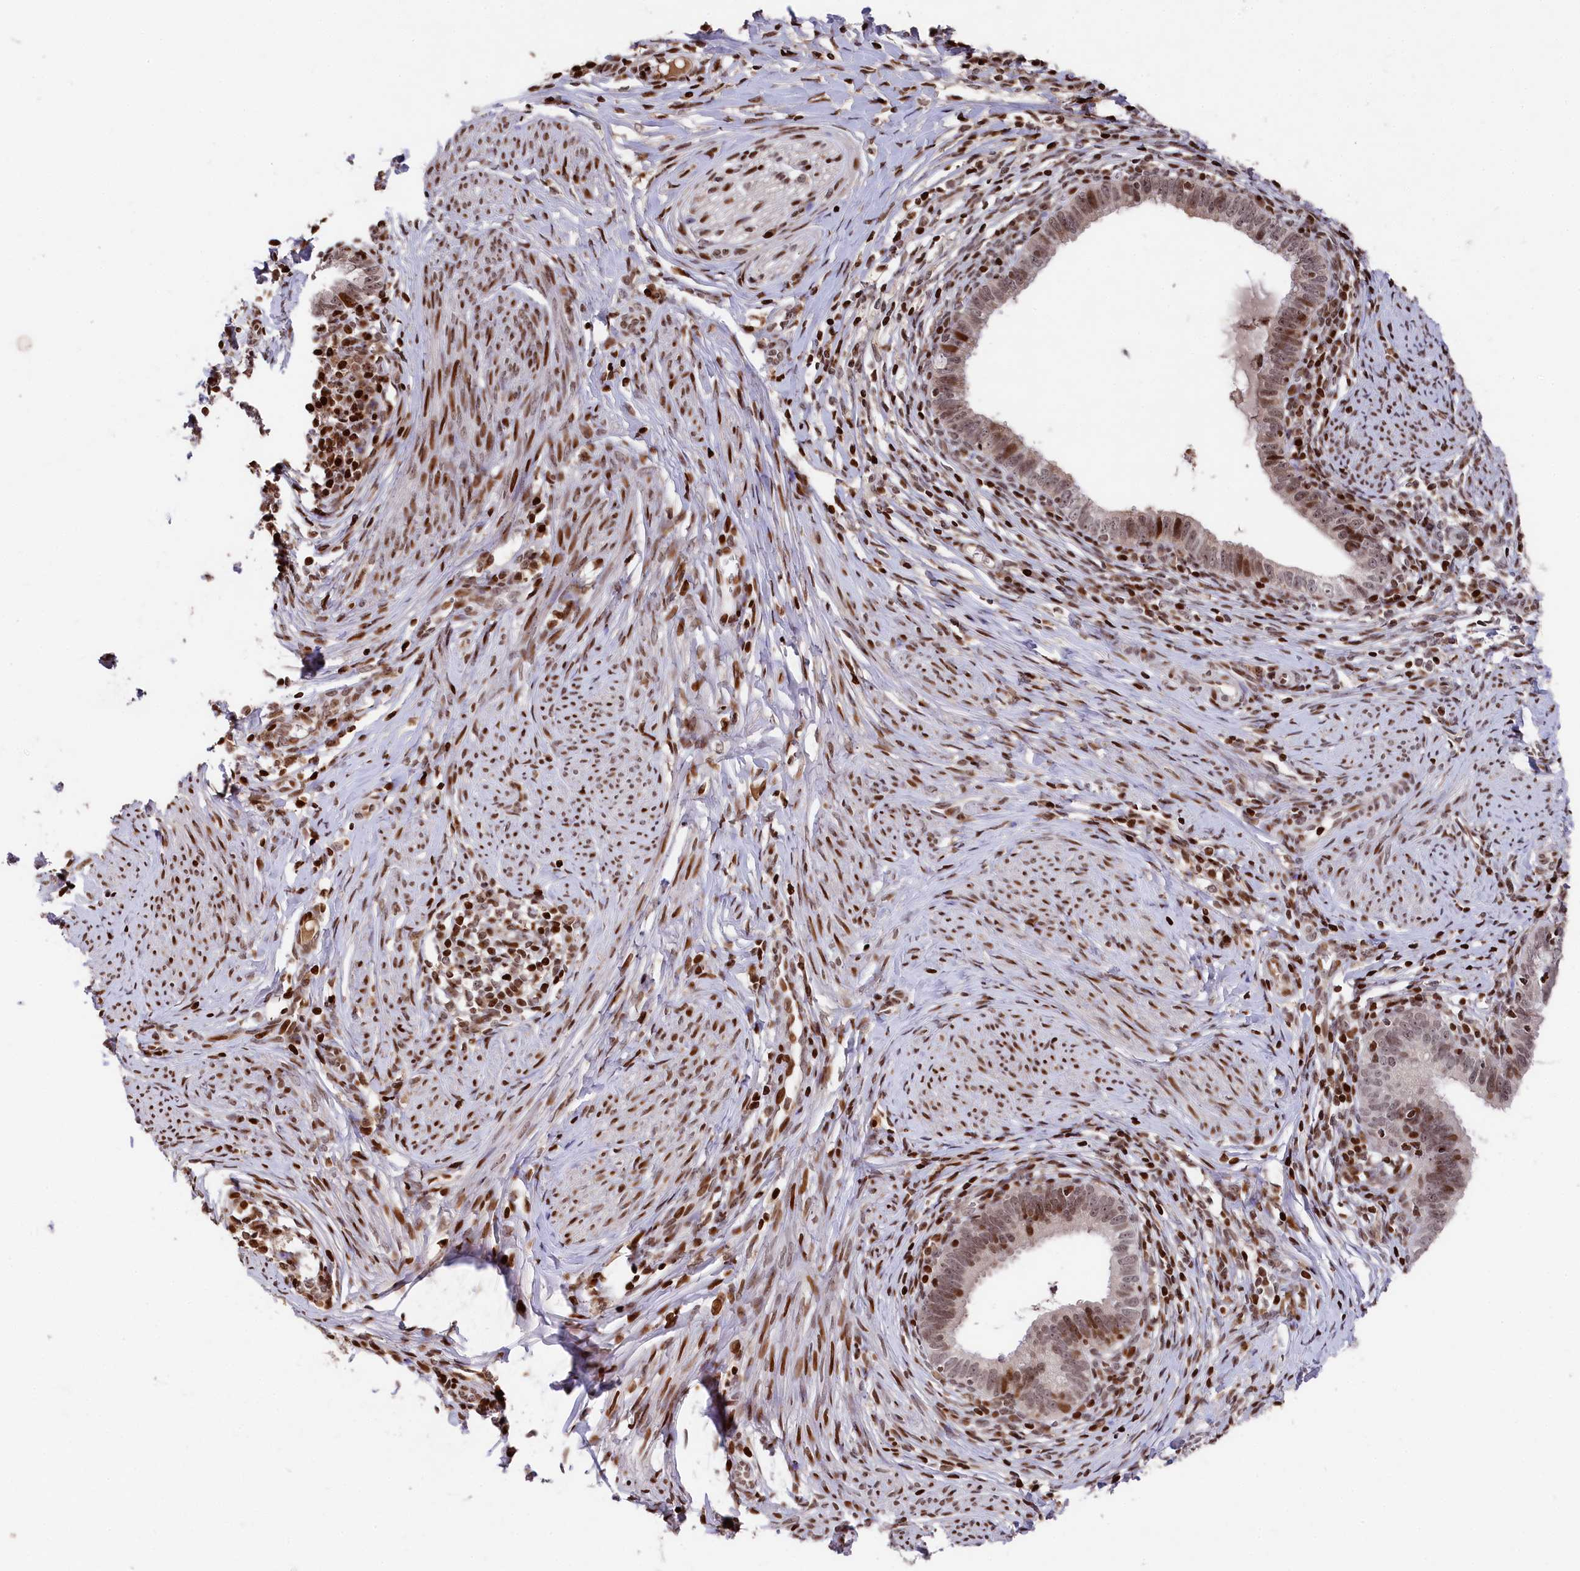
{"staining": {"intensity": "moderate", "quantity": "<25%", "location": "nuclear"}, "tissue": "cervical cancer", "cell_type": "Tumor cells", "image_type": "cancer", "snomed": [{"axis": "morphology", "description": "Adenocarcinoma, NOS"}, {"axis": "topography", "description": "Cervix"}], "caption": "Cervical adenocarcinoma tissue demonstrates moderate nuclear expression in approximately <25% of tumor cells", "gene": "MCF2L2", "patient": {"sex": "female", "age": 36}}